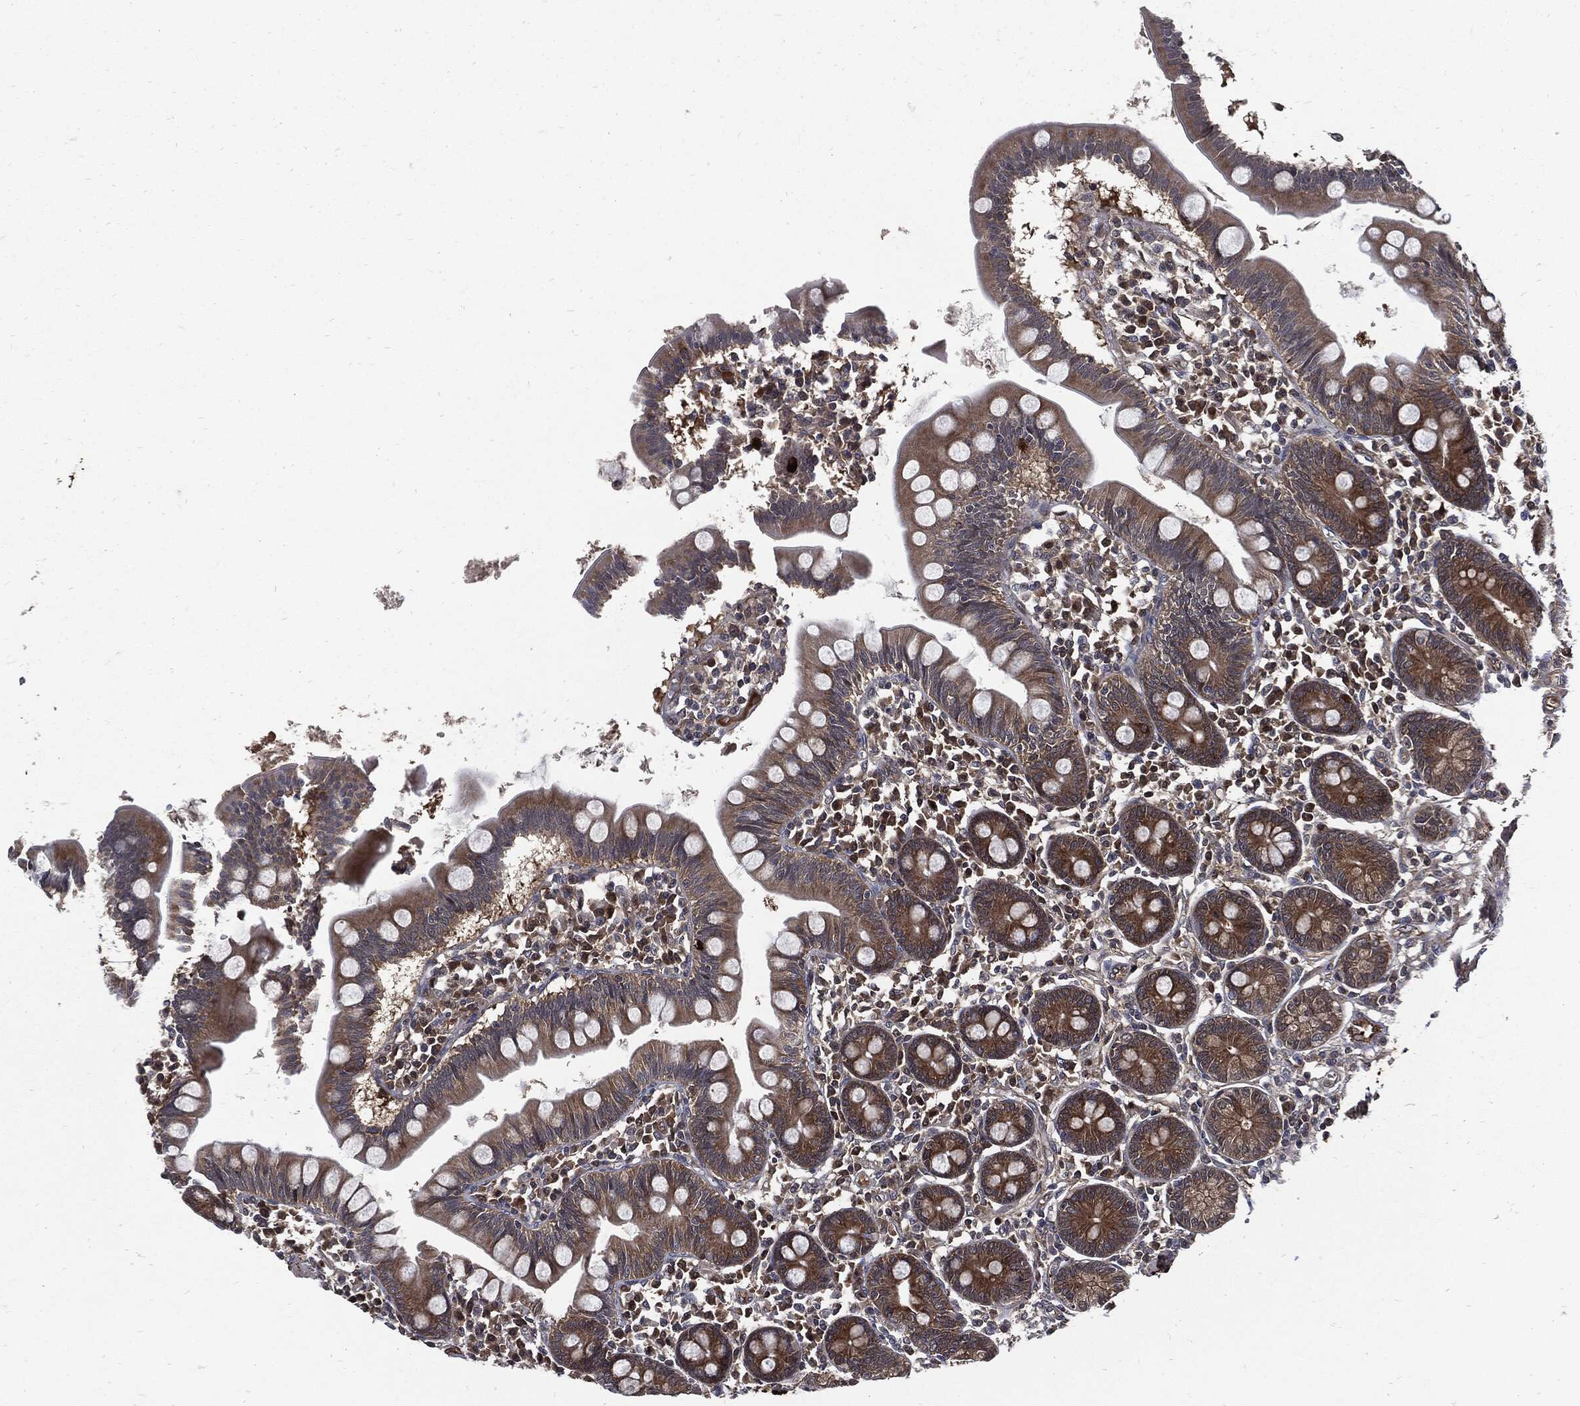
{"staining": {"intensity": "strong", "quantity": "25%-75%", "location": "cytoplasmic/membranous"}, "tissue": "small intestine", "cell_type": "Glandular cells", "image_type": "normal", "snomed": [{"axis": "morphology", "description": "Normal tissue, NOS"}, {"axis": "topography", "description": "Small intestine"}], "caption": "The histopathology image demonstrates staining of unremarkable small intestine, revealing strong cytoplasmic/membranous protein positivity (brown color) within glandular cells.", "gene": "CLU", "patient": {"sex": "male", "age": 88}}